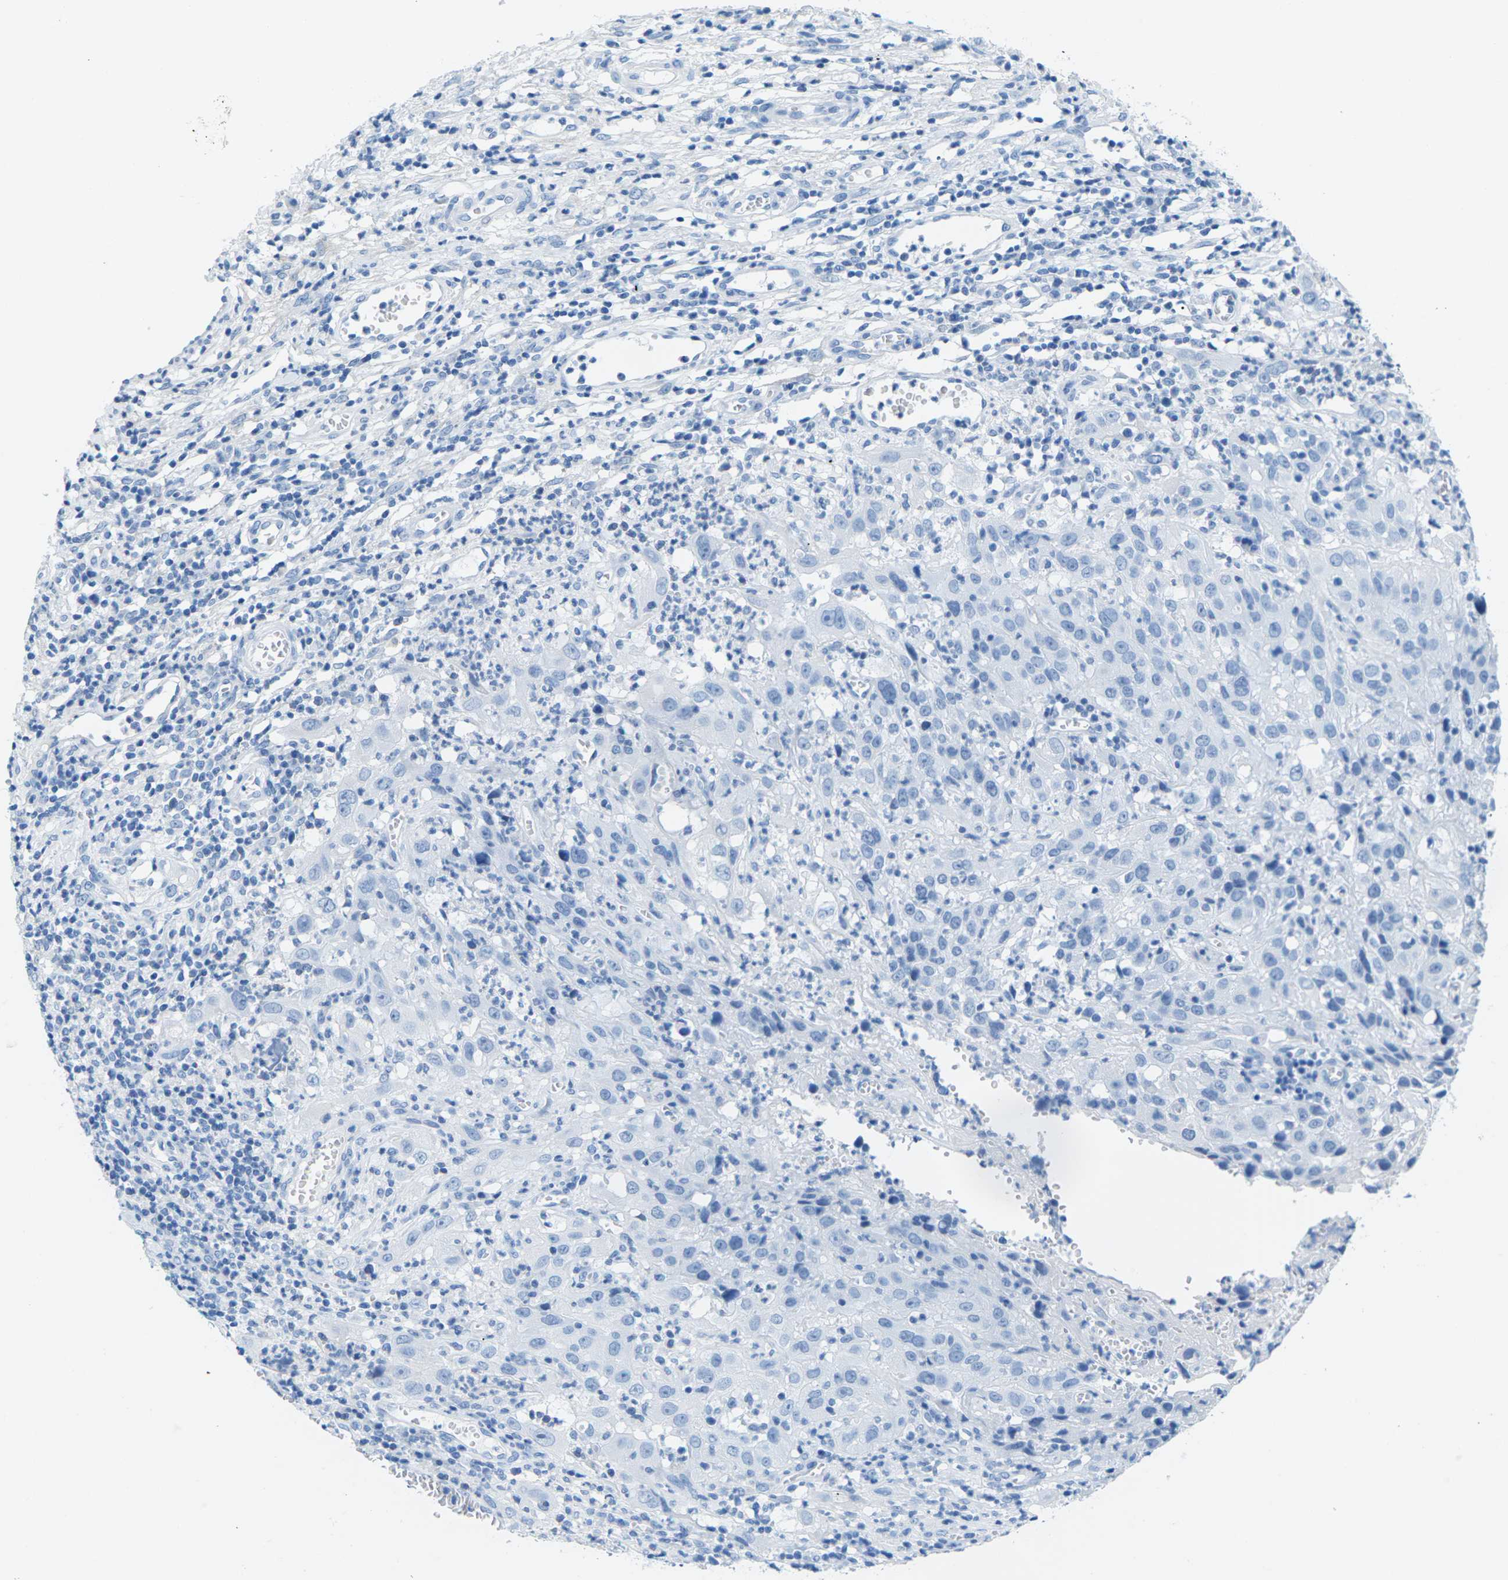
{"staining": {"intensity": "negative", "quantity": "none", "location": "none"}, "tissue": "cervical cancer", "cell_type": "Tumor cells", "image_type": "cancer", "snomed": [{"axis": "morphology", "description": "Squamous cell carcinoma, NOS"}, {"axis": "topography", "description": "Cervix"}], "caption": "Tumor cells are negative for protein expression in human cervical cancer. (DAB (3,3'-diaminobenzidine) IHC, high magnification).", "gene": "SLC12A1", "patient": {"sex": "female", "age": 32}}